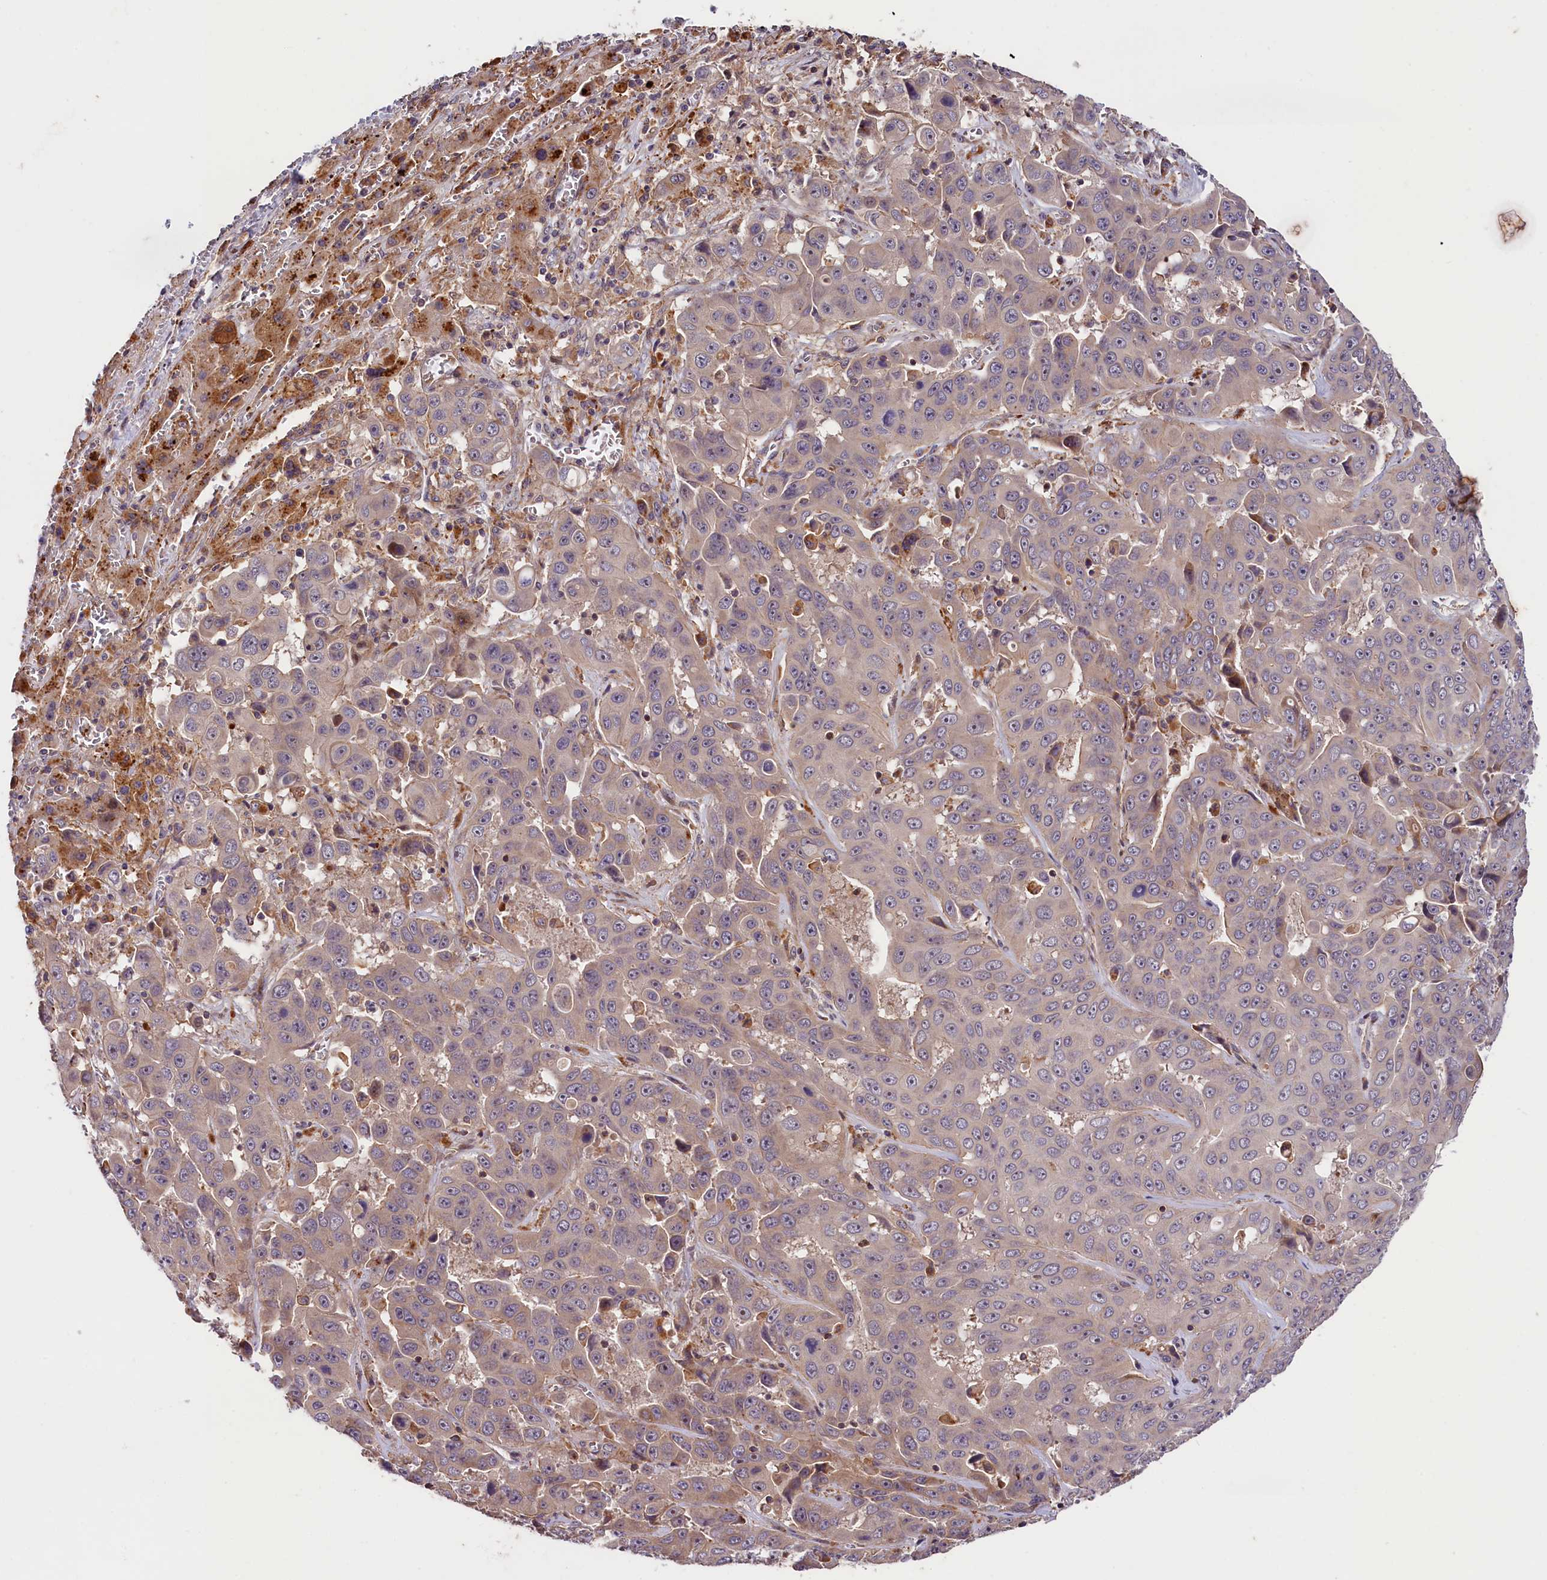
{"staining": {"intensity": "weak", "quantity": "<25%", "location": "cytoplasmic/membranous"}, "tissue": "liver cancer", "cell_type": "Tumor cells", "image_type": "cancer", "snomed": [{"axis": "morphology", "description": "Cholangiocarcinoma"}, {"axis": "topography", "description": "Liver"}], "caption": "Tumor cells show no significant positivity in cholangiocarcinoma (liver). The staining is performed using DAB (3,3'-diaminobenzidine) brown chromogen with nuclei counter-stained in using hematoxylin.", "gene": "CACNA1H", "patient": {"sex": "female", "age": 52}}